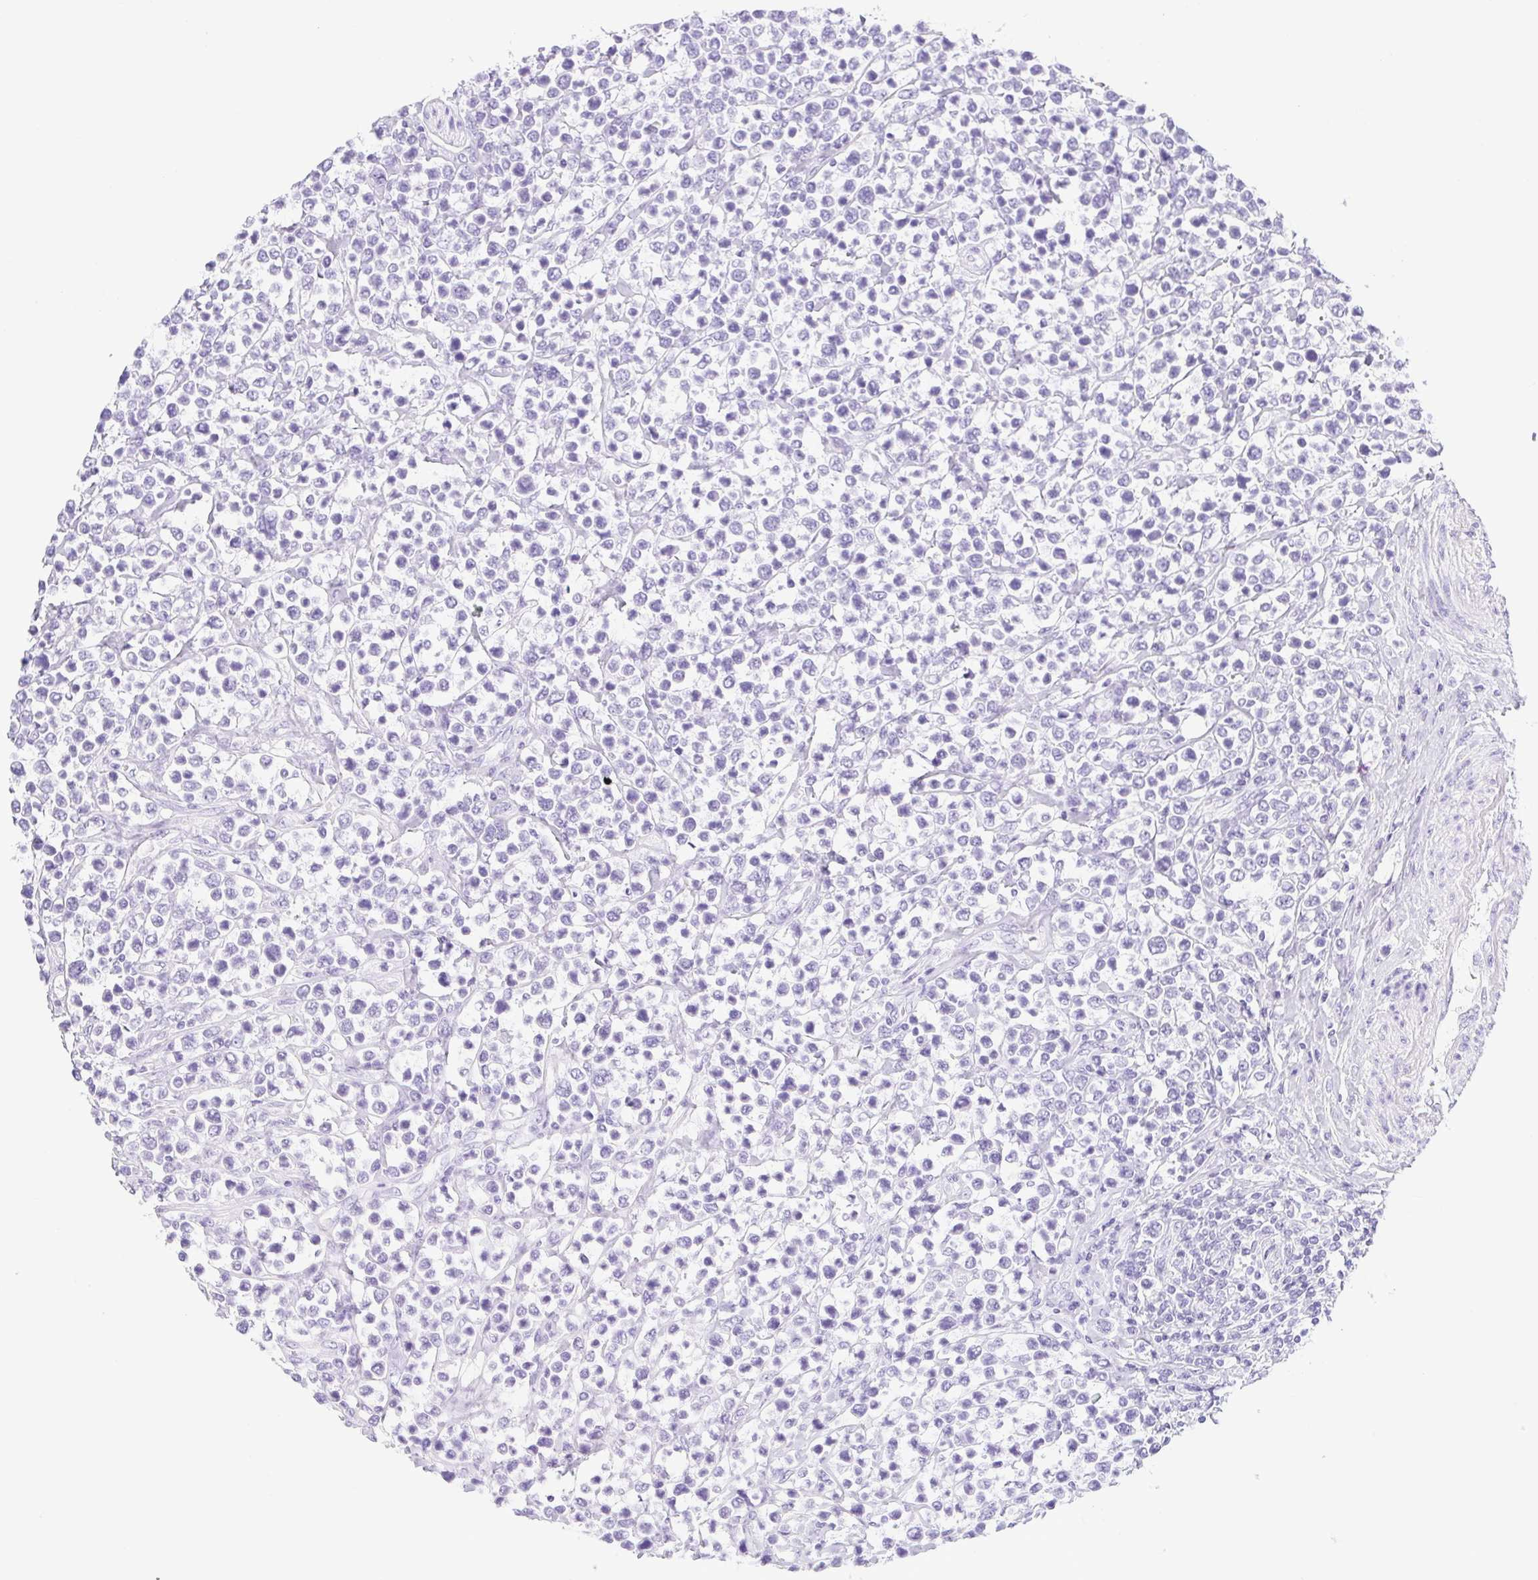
{"staining": {"intensity": "negative", "quantity": "none", "location": "none"}, "tissue": "lymphoma", "cell_type": "Tumor cells", "image_type": "cancer", "snomed": [{"axis": "morphology", "description": "Malignant lymphoma, non-Hodgkin's type, High grade"}, {"axis": "topography", "description": "Soft tissue"}], "caption": "IHC image of human lymphoma stained for a protein (brown), which displays no expression in tumor cells.", "gene": "CYP21A2", "patient": {"sex": "female", "age": 56}}